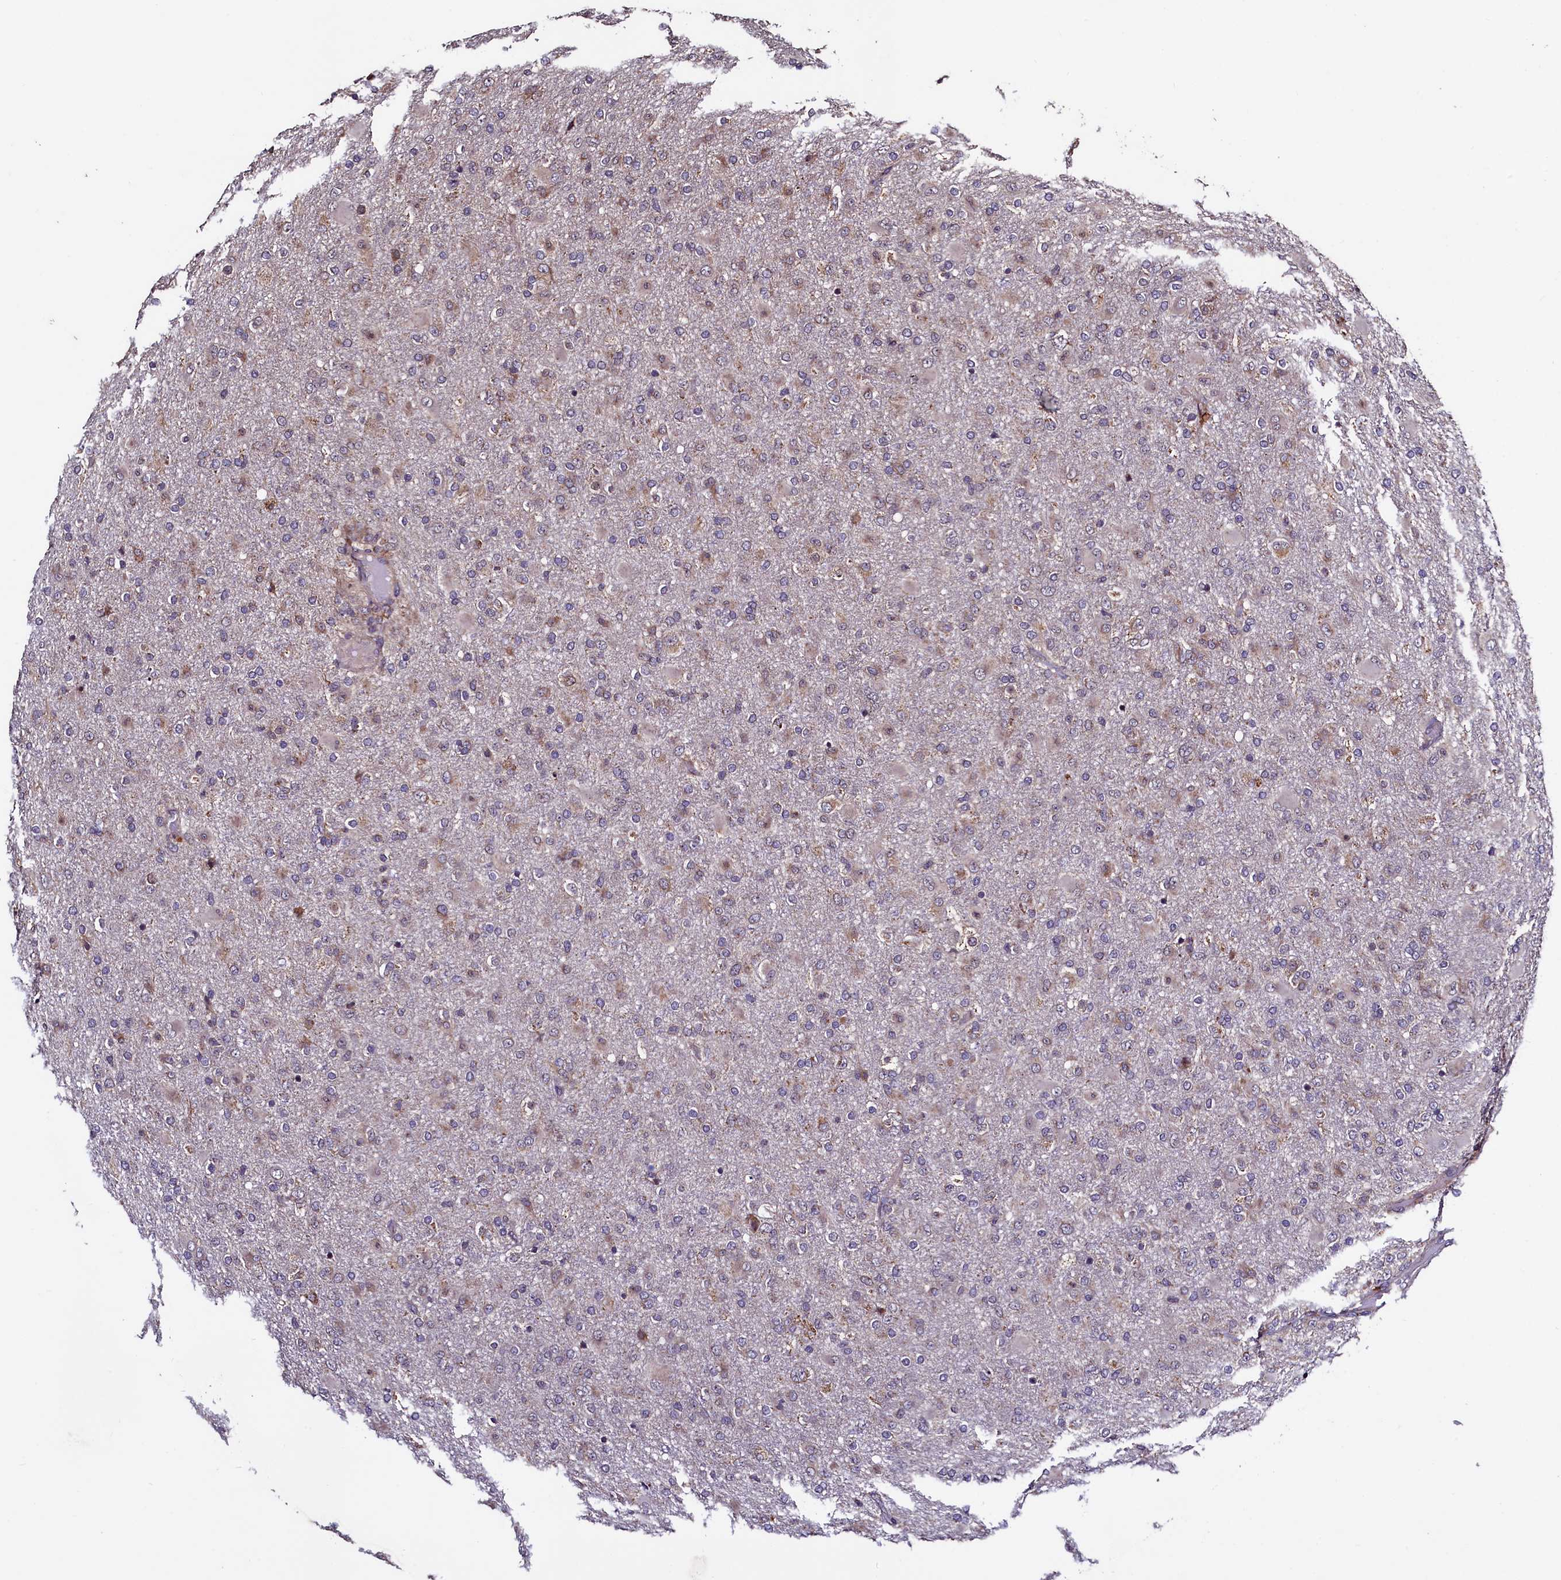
{"staining": {"intensity": "weak", "quantity": "<25%", "location": "cytoplasmic/membranous"}, "tissue": "glioma", "cell_type": "Tumor cells", "image_type": "cancer", "snomed": [{"axis": "morphology", "description": "Glioma, malignant, Low grade"}, {"axis": "topography", "description": "Brain"}], "caption": "IHC of malignant glioma (low-grade) reveals no positivity in tumor cells. Brightfield microscopy of immunohistochemistry stained with DAB (brown) and hematoxylin (blue), captured at high magnification.", "gene": "RBFA", "patient": {"sex": "male", "age": 65}}